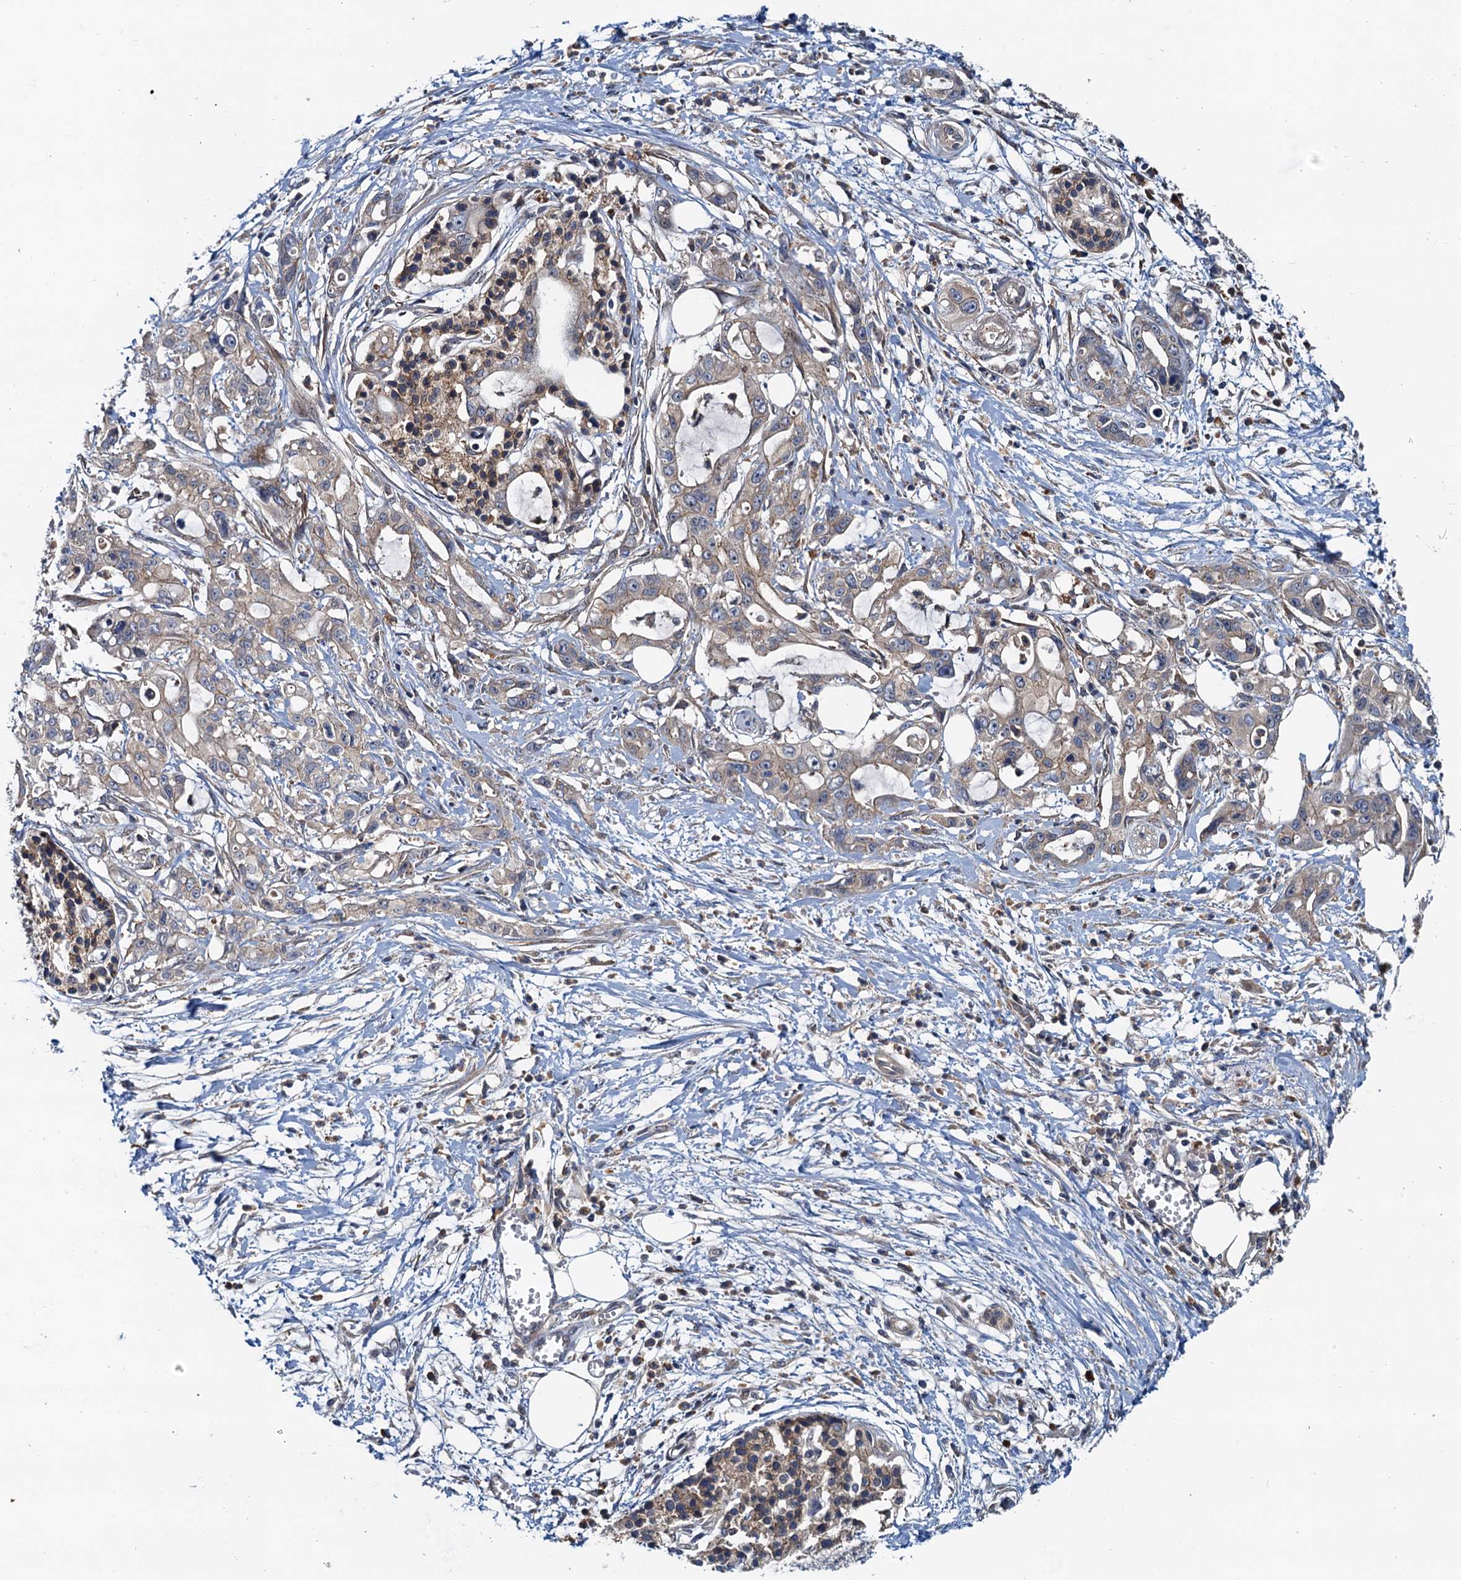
{"staining": {"intensity": "weak", "quantity": "<25%", "location": "cytoplasmic/membranous"}, "tissue": "pancreatic cancer", "cell_type": "Tumor cells", "image_type": "cancer", "snomed": [{"axis": "morphology", "description": "Adenocarcinoma, NOS"}, {"axis": "topography", "description": "Pancreas"}], "caption": "IHC histopathology image of neoplastic tissue: pancreatic cancer stained with DAB (3,3'-diaminobenzidine) reveals no significant protein positivity in tumor cells.", "gene": "EFL1", "patient": {"sex": "male", "age": 68}}